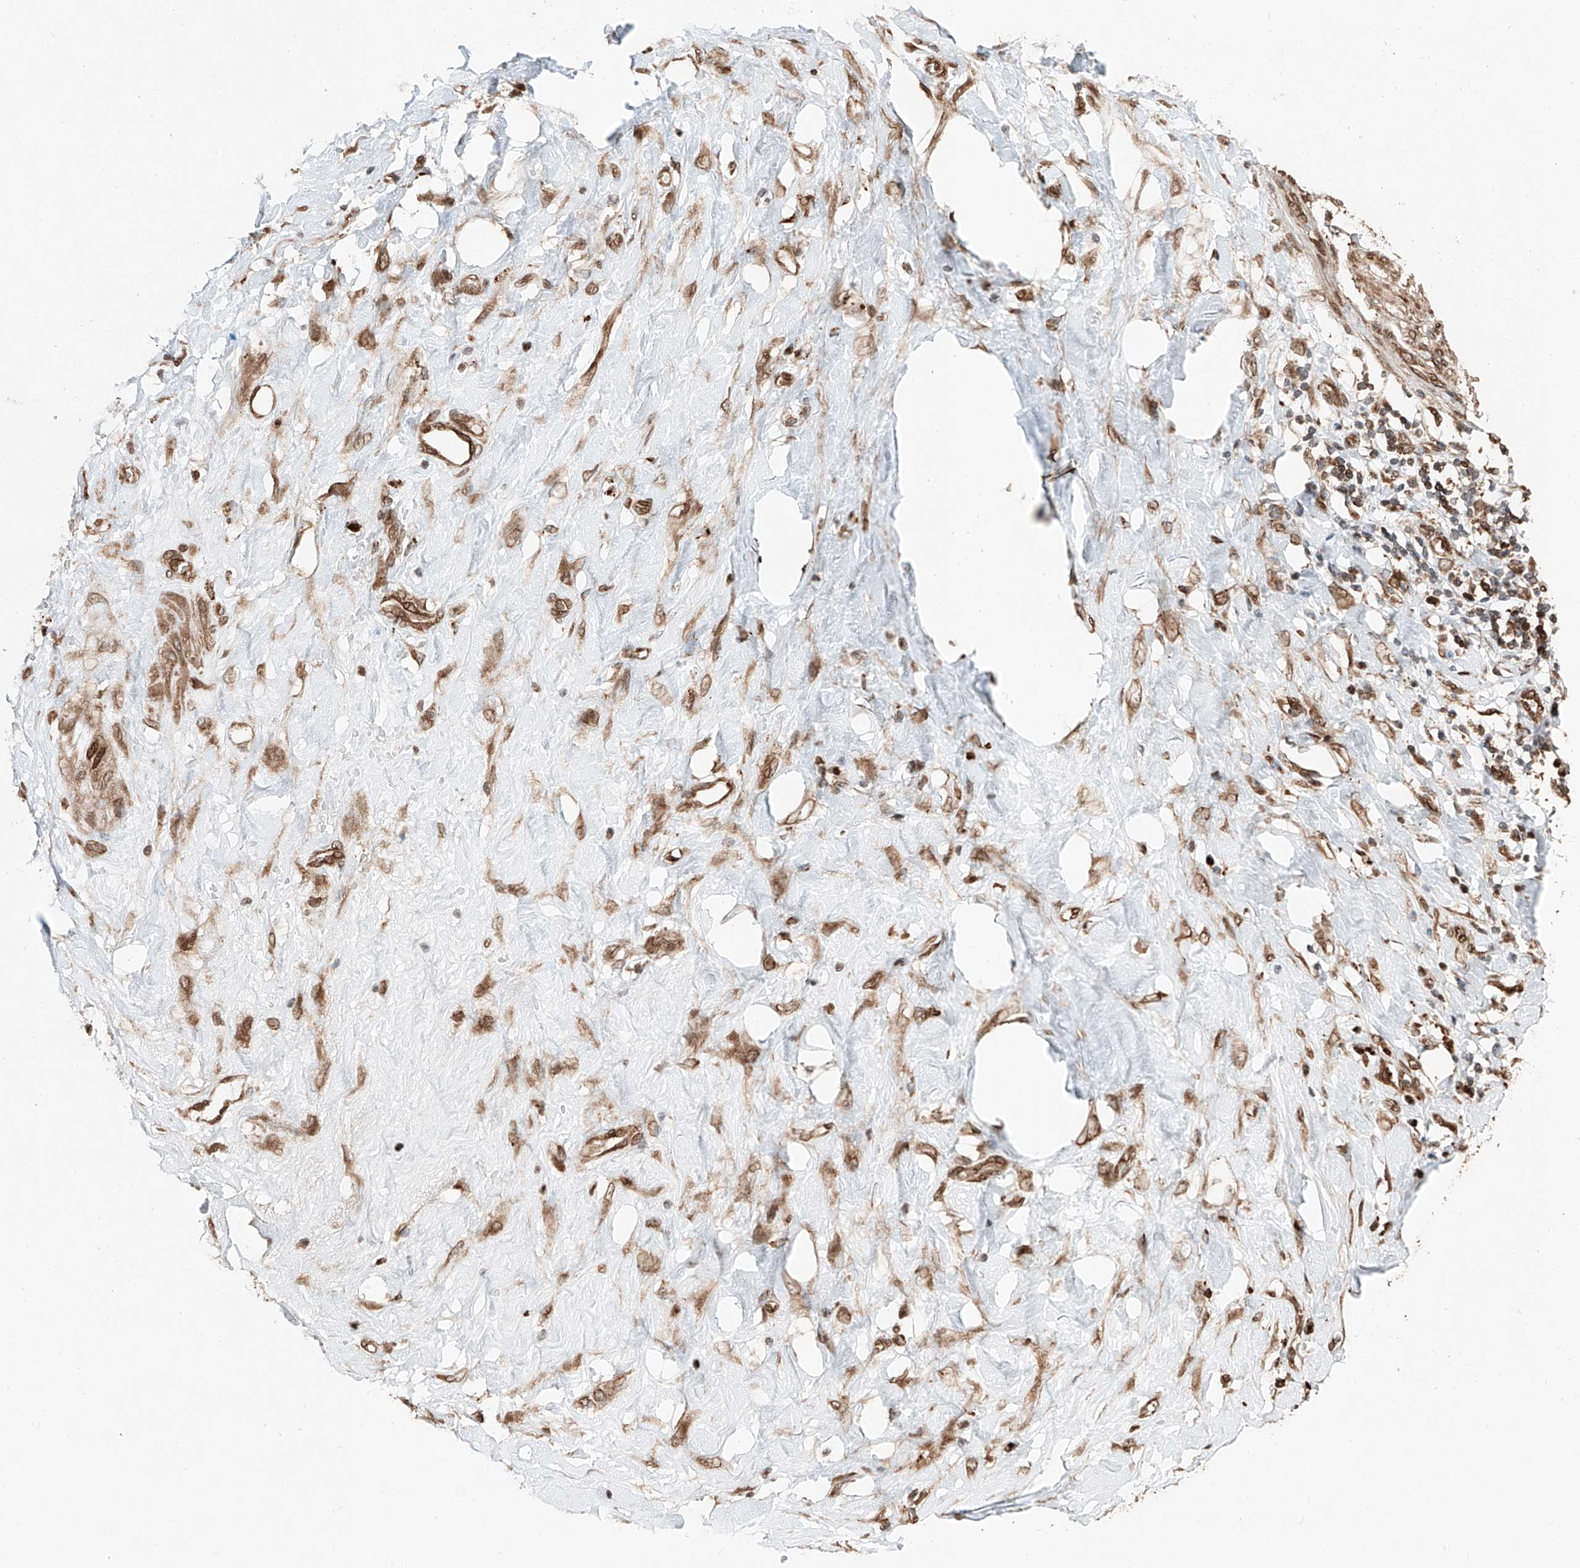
{"staining": {"intensity": "strong", "quantity": ">75%", "location": "cytoplasmic/membranous"}, "tissue": "adipose tissue", "cell_type": "Adipocytes", "image_type": "normal", "snomed": [{"axis": "morphology", "description": "Normal tissue, NOS"}, {"axis": "morphology", "description": "Adenocarcinoma, NOS"}, {"axis": "topography", "description": "Pancreas"}, {"axis": "topography", "description": "Peripheral nerve tissue"}], "caption": "Immunohistochemical staining of unremarkable adipose tissue displays high levels of strong cytoplasmic/membranous expression in about >75% of adipocytes.", "gene": "CEP162", "patient": {"sex": "male", "age": 59}}